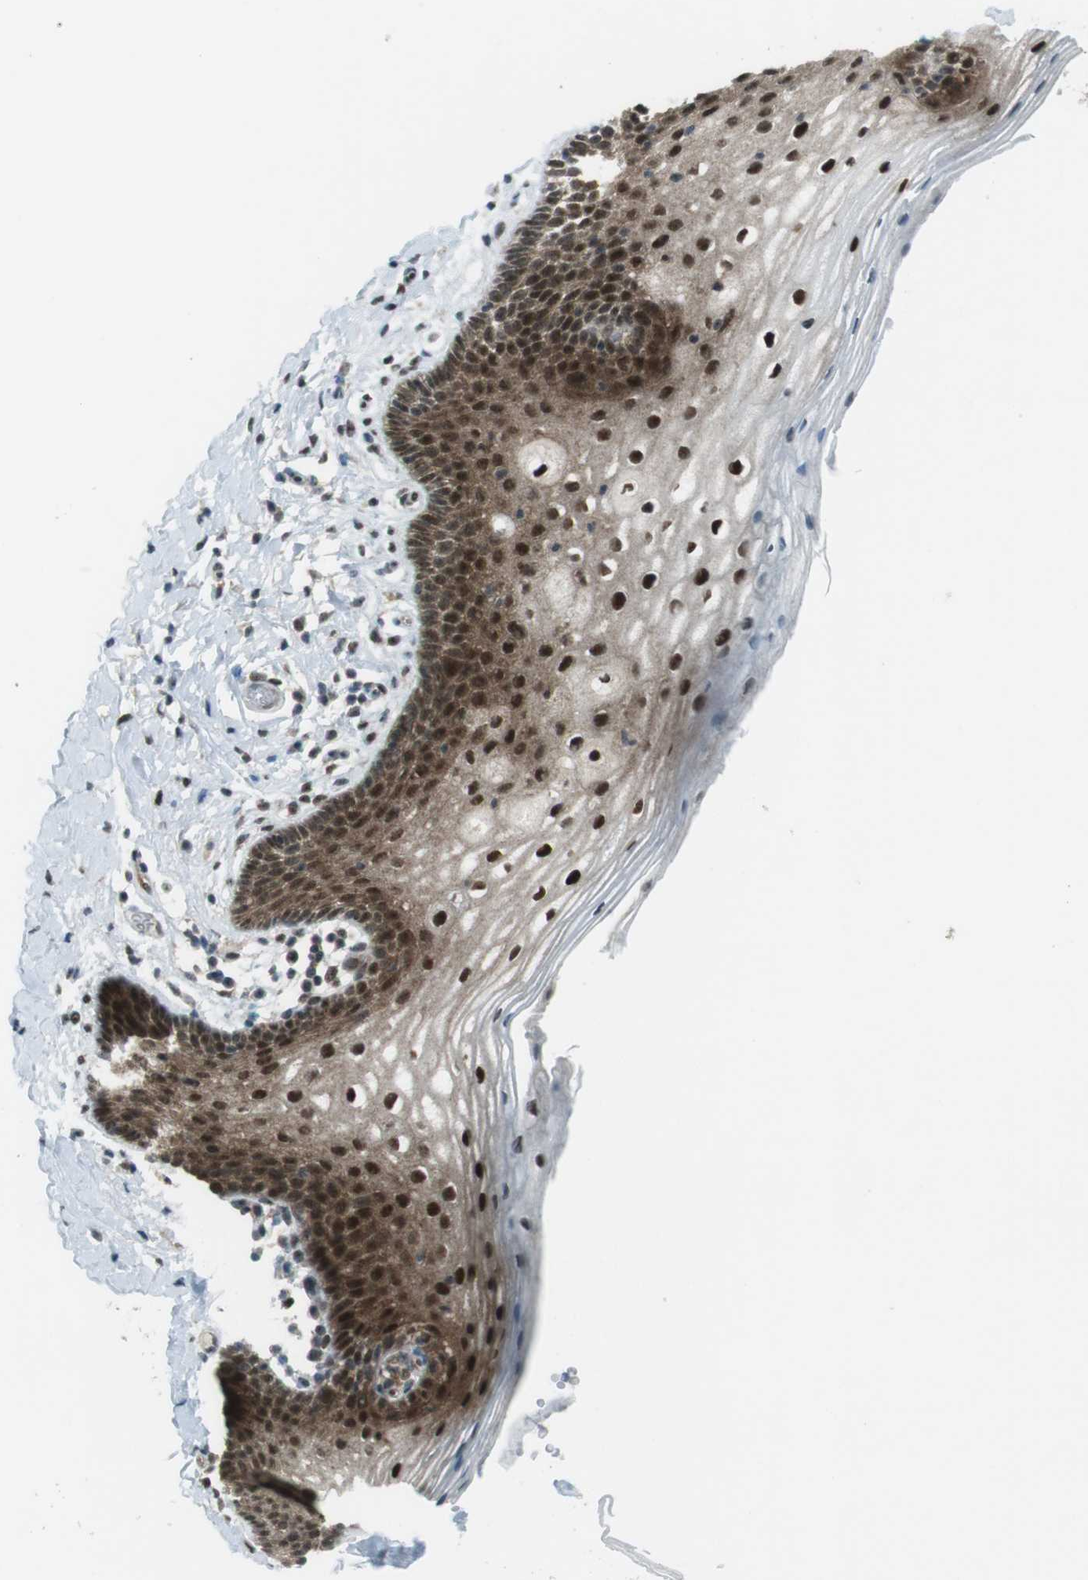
{"staining": {"intensity": "strong", "quantity": ">75%", "location": "cytoplasmic/membranous,nuclear"}, "tissue": "vagina", "cell_type": "Squamous epithelial cells", "image_type": "normal", "snomed": [{"axis": "morphology", "description": "Normal tissue, NOS"}, {"axis": "topography", "description": "Vagina"}], "caption": "The image reveals a brown stain indicating the presence of a protein in the cytoplasmic/membranous,nuclear of squamous epithelial cells in vagina.", "gene": "CSNK1D", "patient": {"sex": "female", "age": 55}}